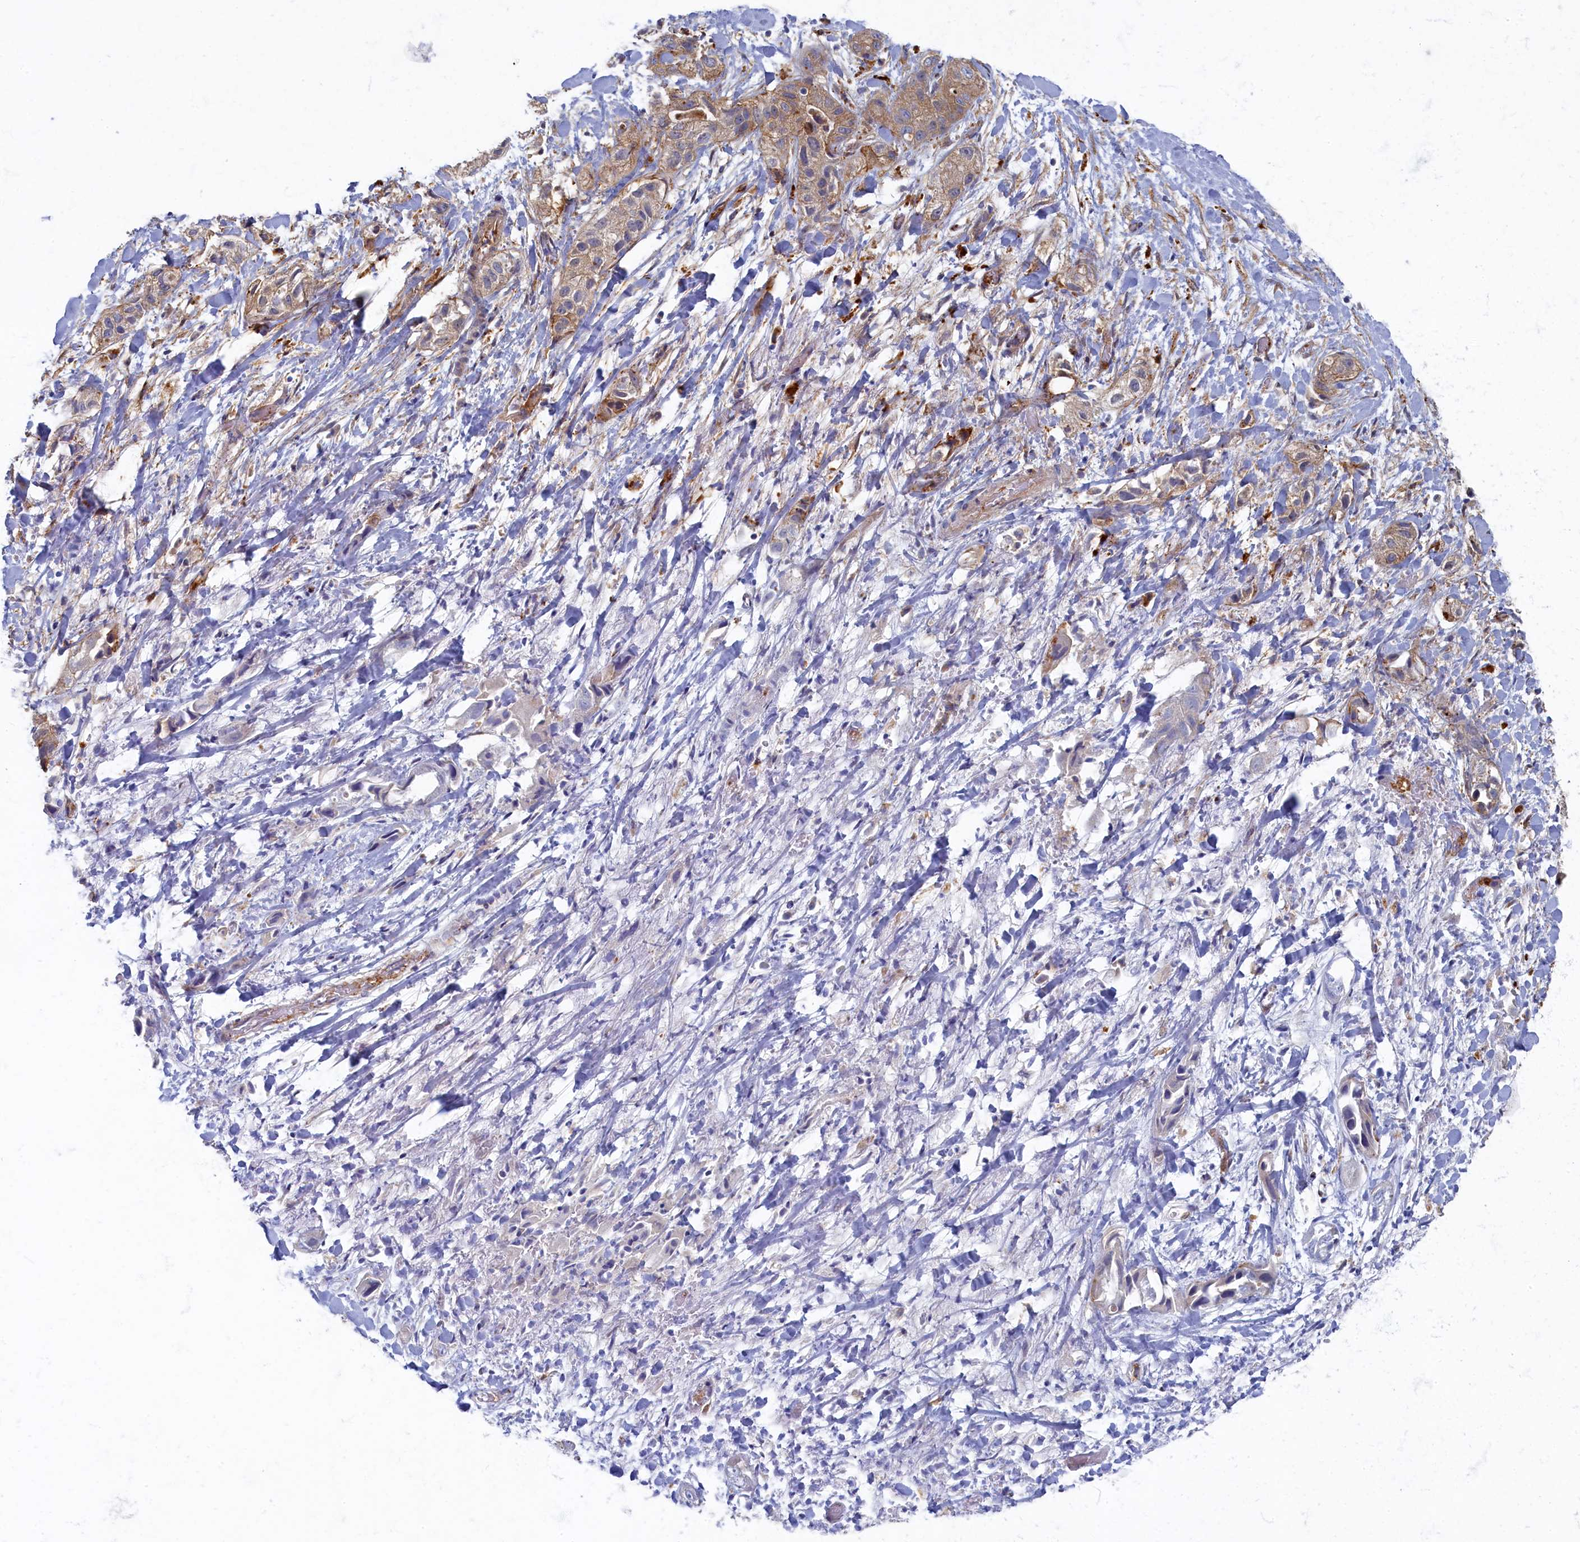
{"staining": {"intensity": "moderate", "quantity": ">75%", "location": "cytoplasmic/membranous"}, "tissue": "liver cancer", "cell_type": "Tumor cells", "image_type": "cancer", "snomed": [{"axis": "morphology", "description": "Cholangiocarcinoma"}, {"axis": "topography", "description": "Liver"}], "caption": "Brown immunohistochemical staining in liver cholangiocarcinoma exhibits moderate cytoplasmic/membranous positivity in approximately >75% of tumor cells.", "gene": "PSMG2", "patient": {"sex": "female", "age": 52}}